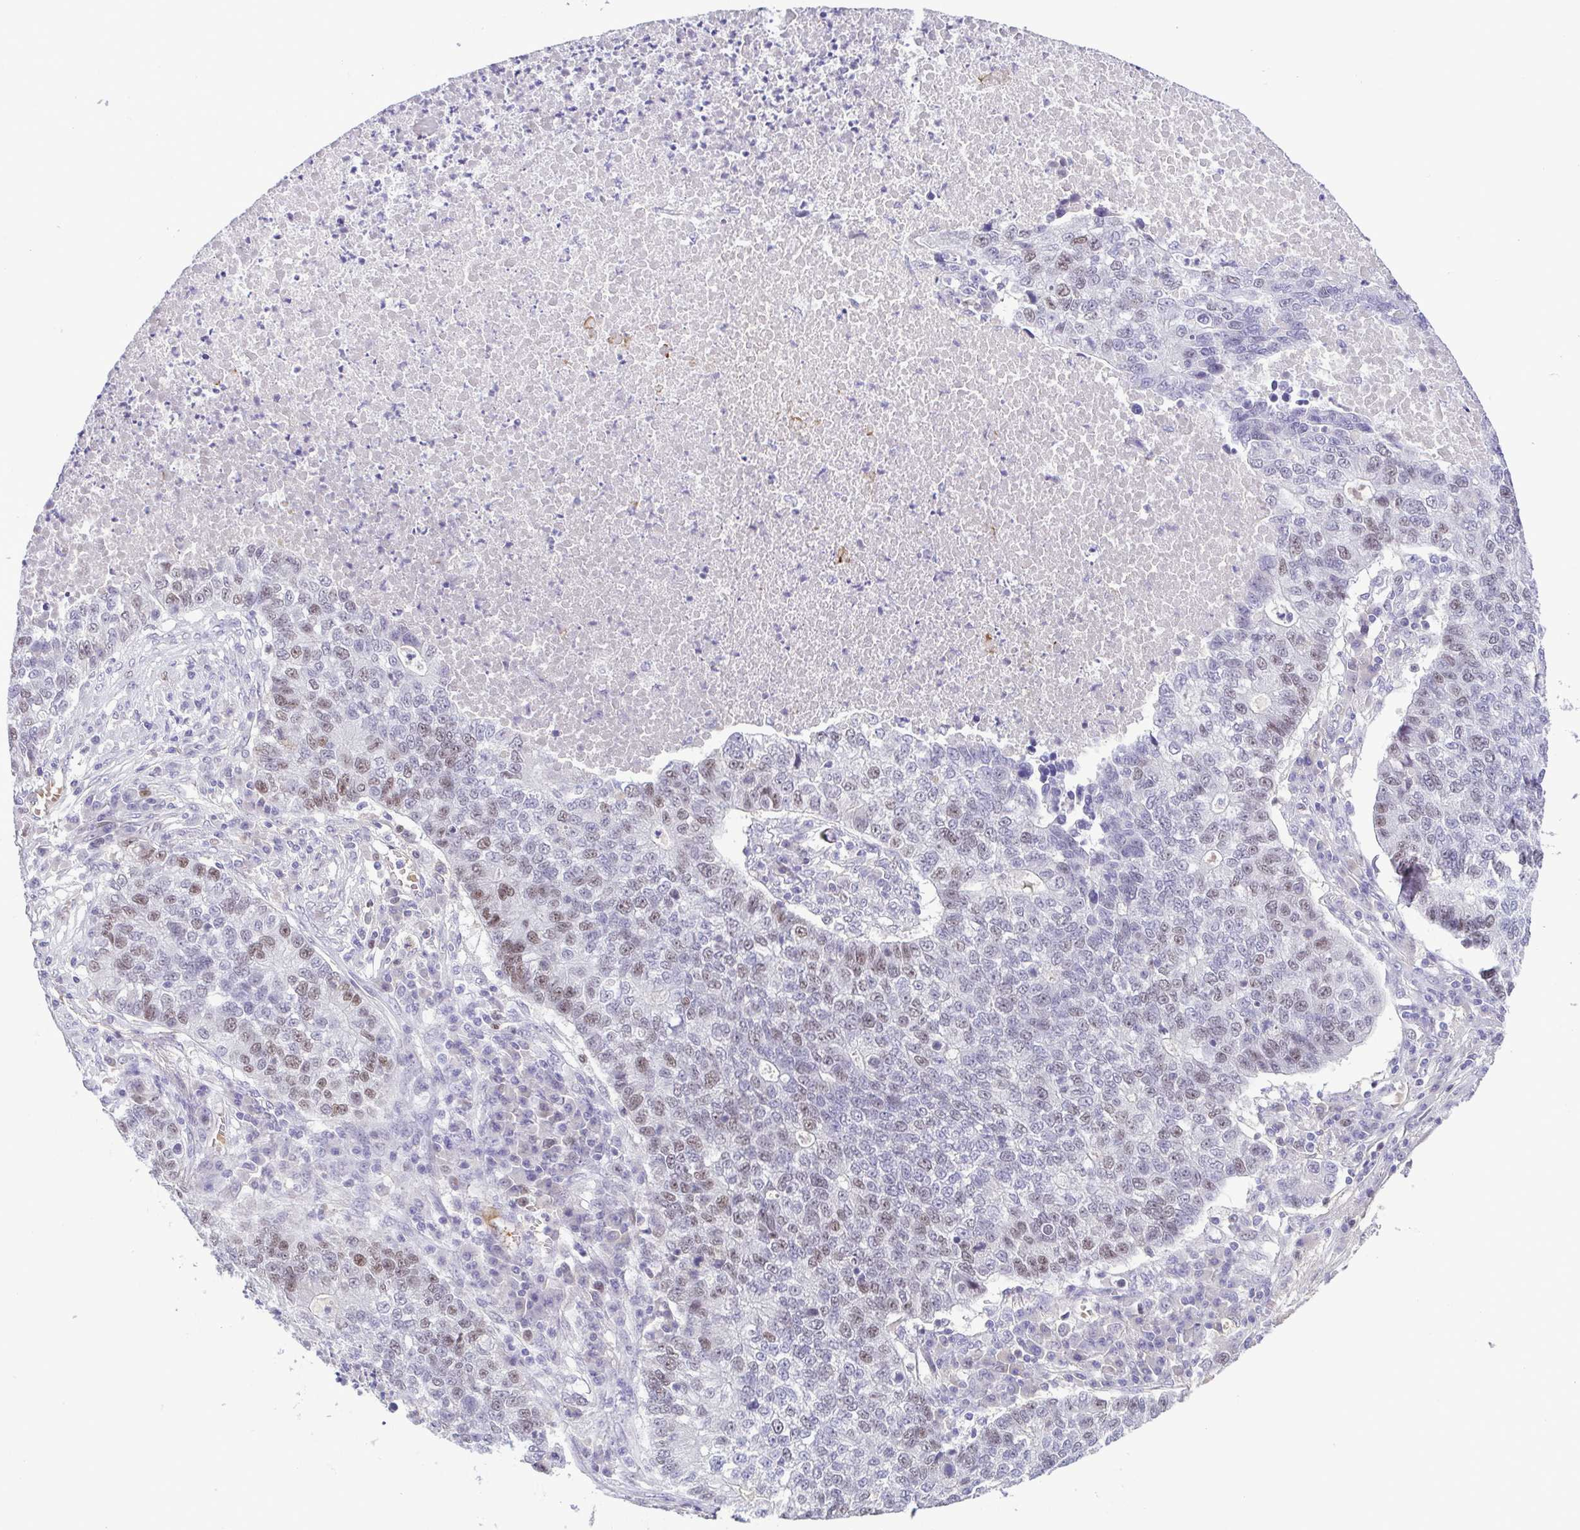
{"staining": {"intensity": "weak", "quantity": "<25%", "location": "nuclear"}, "tissue": "lung cancer", "cell_type": "Tumor cells", "image_type": "cancer", "snomed": [{"axis": "morphology", "description": "Adenocarcinoma, NOS"}, {"axis": "topography", "description": "Lung"}], "caption": "Micrograph shows no significant protein staining in tumor cells of lung cancer (adenocarcinoma).", "gene": "TIPIN", "patient": {"sex": "male", "age": 57}}